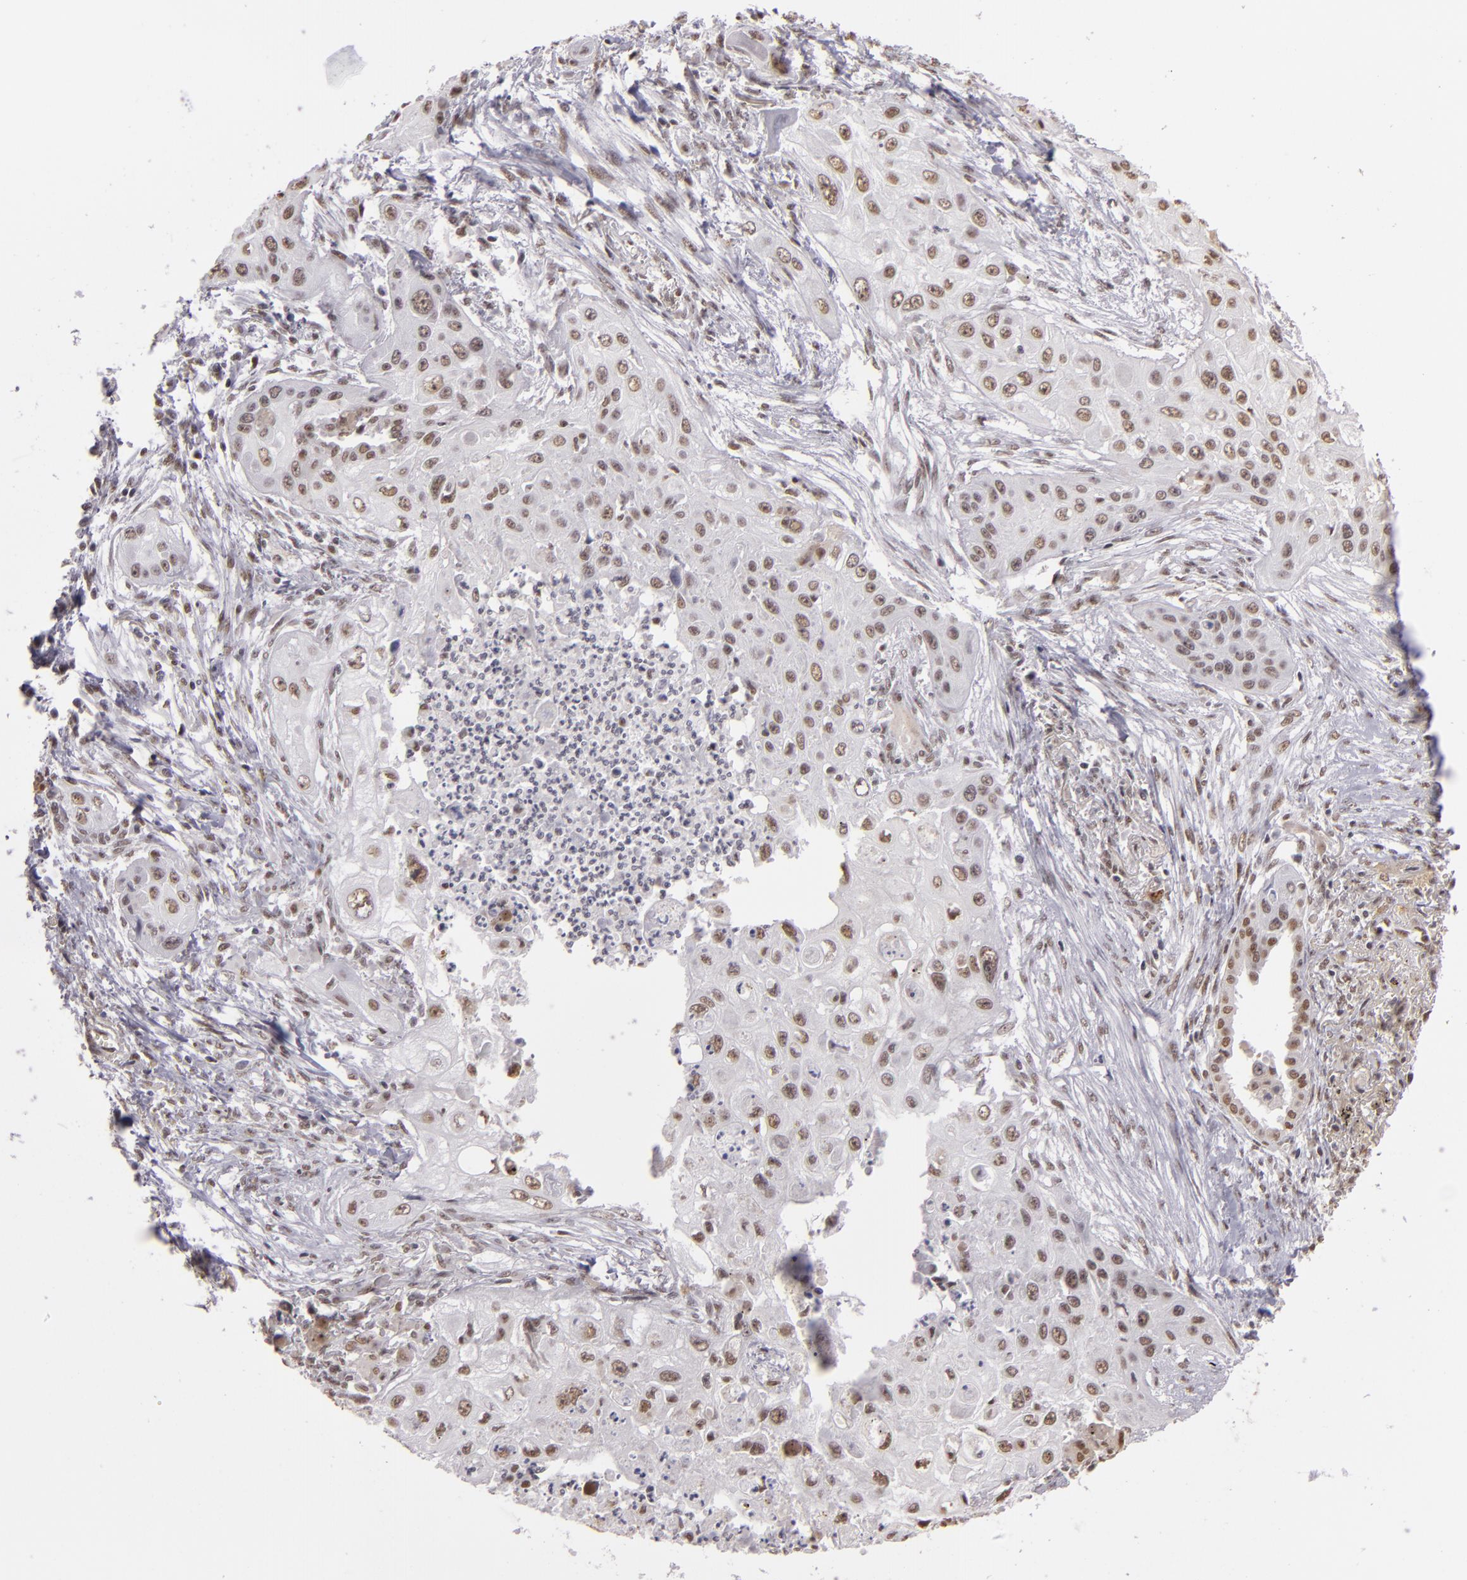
{"staining": {"intensity": "weak", "quantity": ">75%", "location": "nuclear"}, "tissue": "lung cancer", "cell_type": "Tumor cells", "image_type": "cancer", "snomed": [{"axis": "morphology", "description": "Squamous cell carcinoma, NOS"}, {"axis": "topography", "description": "Lung"}], "caption": "Lung cancer (squamous cell carcinoma) stained for a protein (brown) exhibits weak nuclear positive staining in approximately >75% of tumor cells.", "gene": "INTS6", "patient": {"sex": "male", "age": 71}}